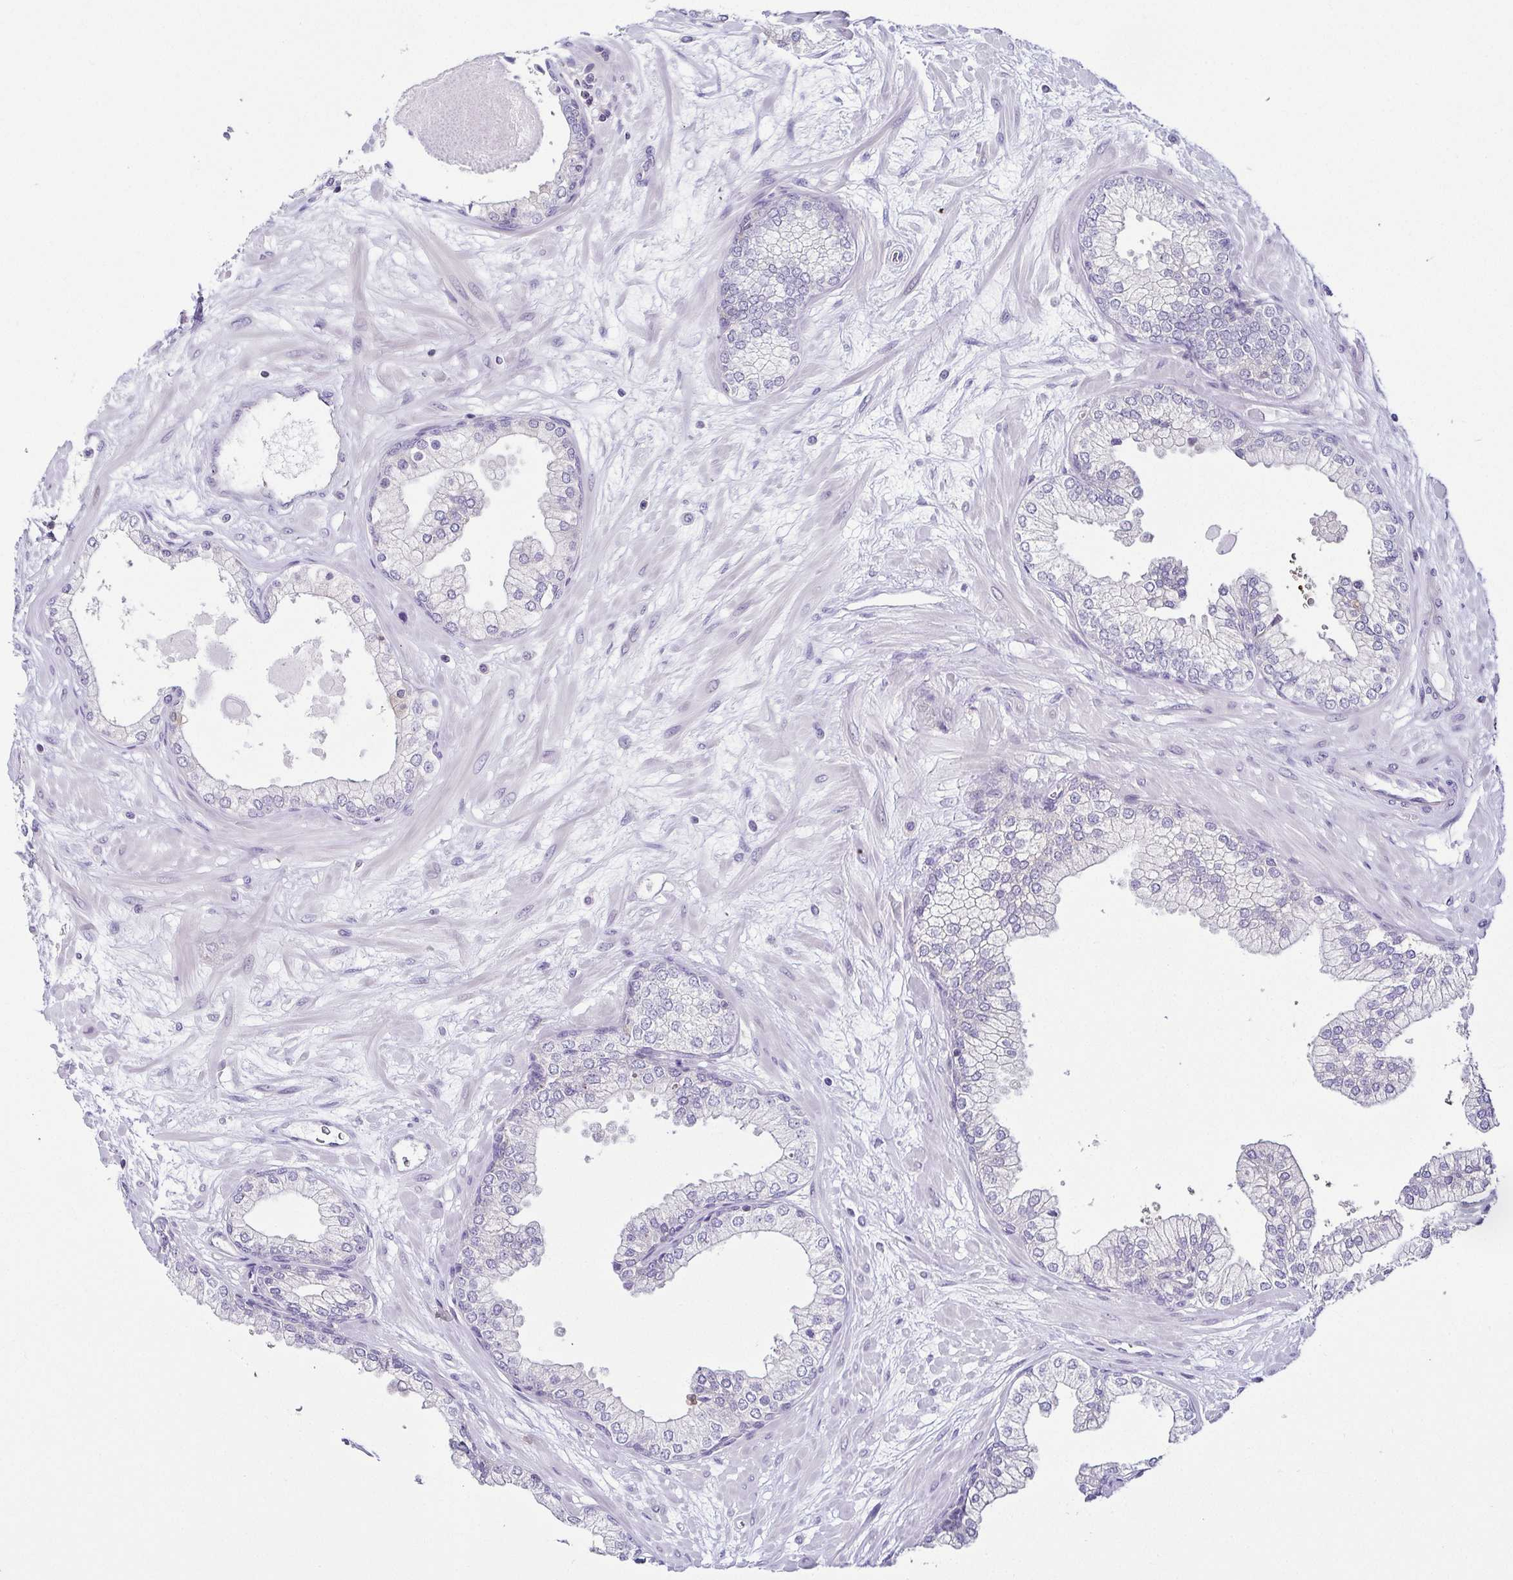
{"staining": {"intensity": "negative", "quantity": "none", "location": "none"}, "tissue": "prostate", "cell_type": "Glandular cells", "image_type": "normal", "snomed": [{"axis": "morphology", "description": "Normal tissue, NOS"}, {"axis": "topography", "description": "Prostate"}, {"axis": "topography", "description": "Peripheral nerve tissue"}], "caption": "DAB (3,3'-diaminobenzidine) immunohistochemical staining of benign human prostate shows no significant staining in glandular cells.", "gene": "FAM162B", "patient": {"sex": "male", "age": 61}}